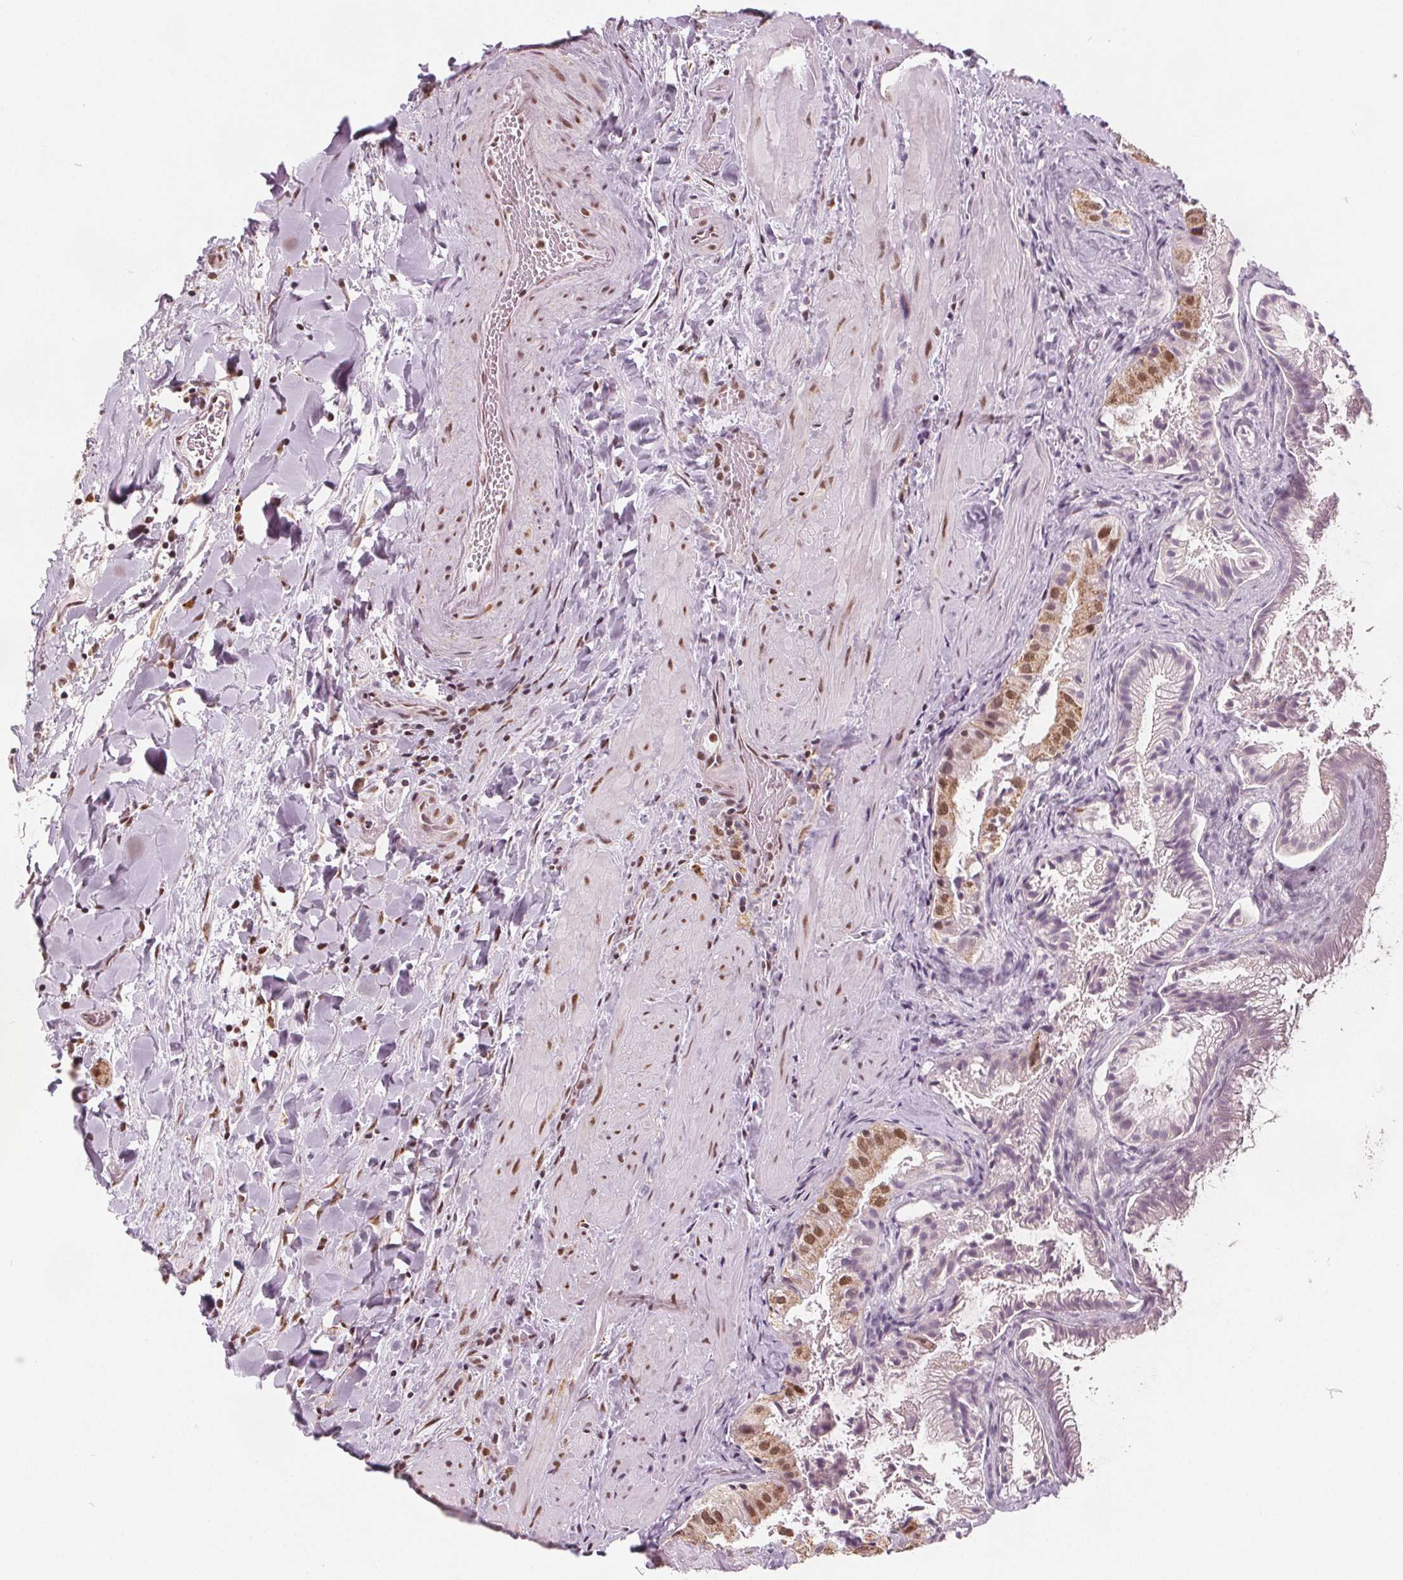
{"staining": {"intensity": "moderate", "quantity": "25%-75%", "location": "cytoplasmic/membranous,nuclear"}, "tissue": "gallbladder", "cell_type": "Glandular cells", "image_type": "normal", "snomed": [{"axis": "morphology", "description": "Normal tissue, NOS"}, {"axis": "topography", "description": "Gallbladder"}], "caption": "Protein analysis of unremarkable gallbladder shows moderate cytoplasmic/membranous,nuclear positivity in approximately 25%-75% of glandular cells.", "gene": "DPM2", "patient": {"sex": "male", "age": 70}}